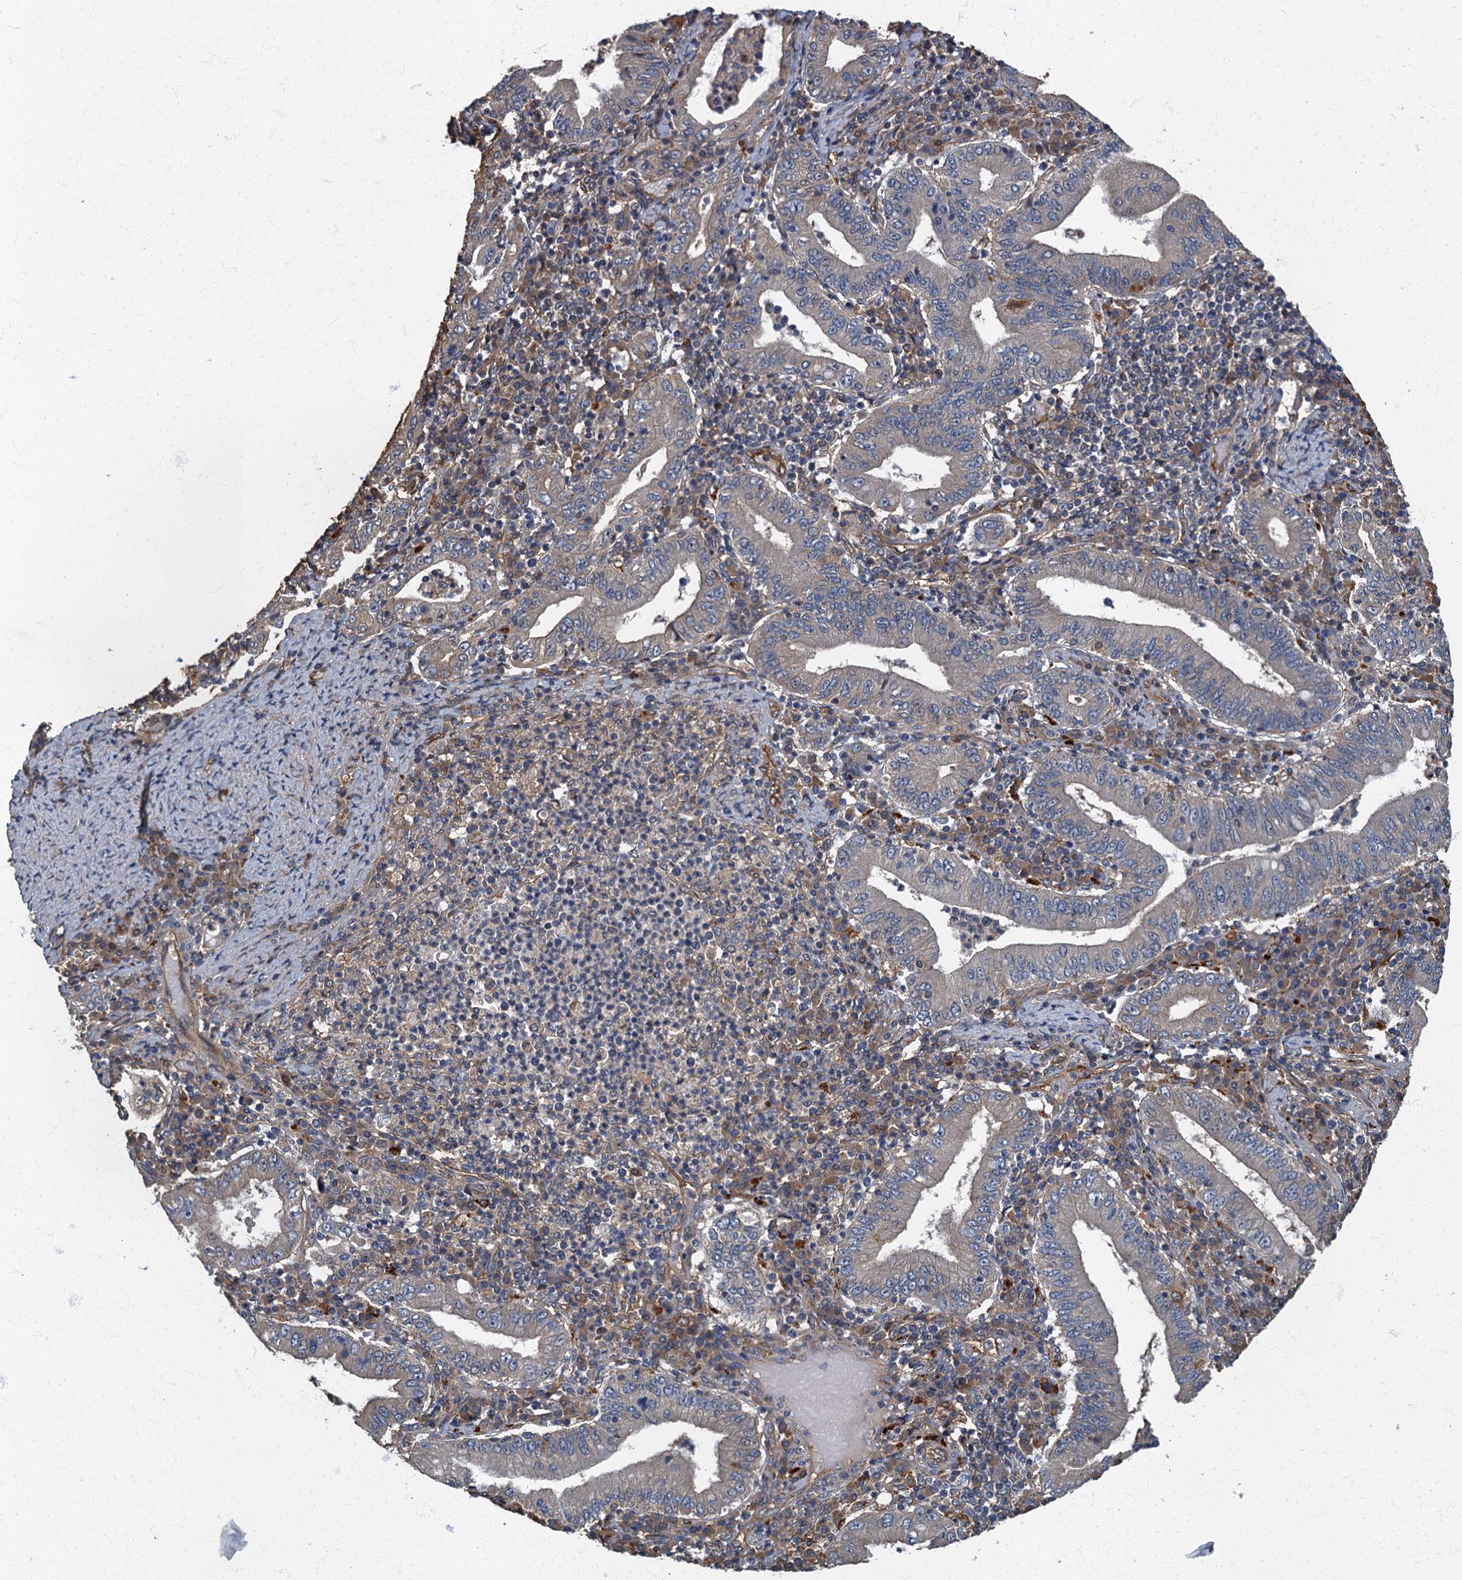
{"staining": {"intensity": "weak", "quantity": "<25%", "location": "cytoplasmic/membranous"}, "tissue": "stomach cancer", "cell_type": "Tumor cells", "image_type": "cancer", "snomed": [{"axis": "morphology", "description": "Normal tissue, NOS"}, {"axis": "morphology", "description": "Adenocarcinoma, NOS"}, {"axis": "topography", "description": "Esophagus"}, {"axis": "topography", "description": "Stomach, upper"}, {"axis": "topography", "description": "Peripheral nerve tissue"}], "caption": "High magnification brightfield microscopy of adenocarcinoma (stomach) stained with DAB (brown) and counterstained with hematoxylin (blue): tumor cells show no significant staining.", "gene": "ARL11", "patient": {"sex": "male", "age": 62}}